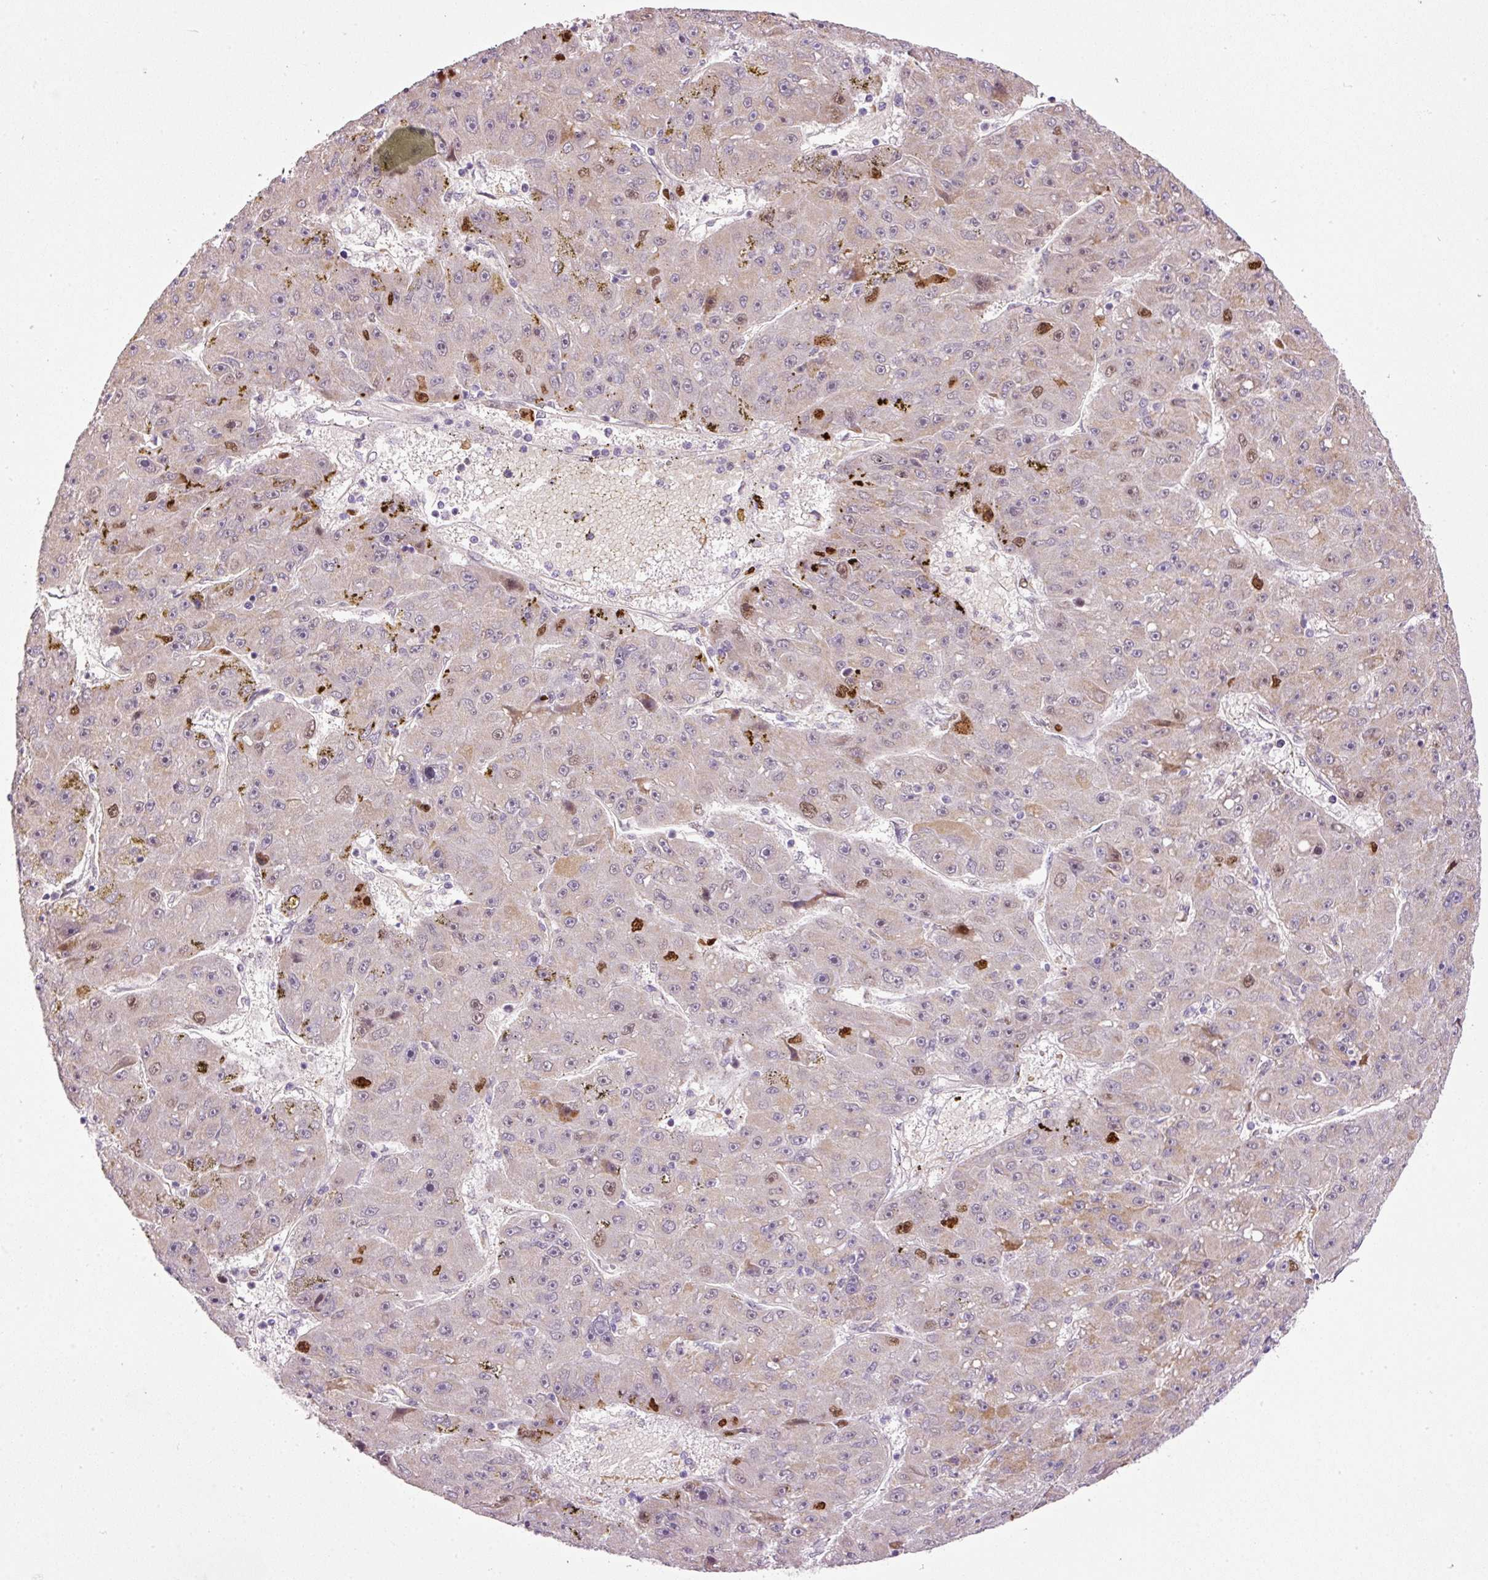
{"staining": {"intensity": "strong", "quantity": "<25%", "location": "cytoplasmic/membranous,nuclear"}, "tissue": "liver cancer", "cell_type": "Tumor cells", "image_type": "cancer", "snomed": [{"axis": "morphology", "description": "Carcinoma, Hepatocellular, NOS"}, {"axis": "topography", "description": "Liver"}], "caption": "Brown immunohistochemical staining in liver hepatocellular carcinoma shows strong cytoplasmic/membranous and nuclear staining in approximately <25% of tumor cells.", "gene": "KPNA2", "patient": {"sex": "male", "age": 67}}